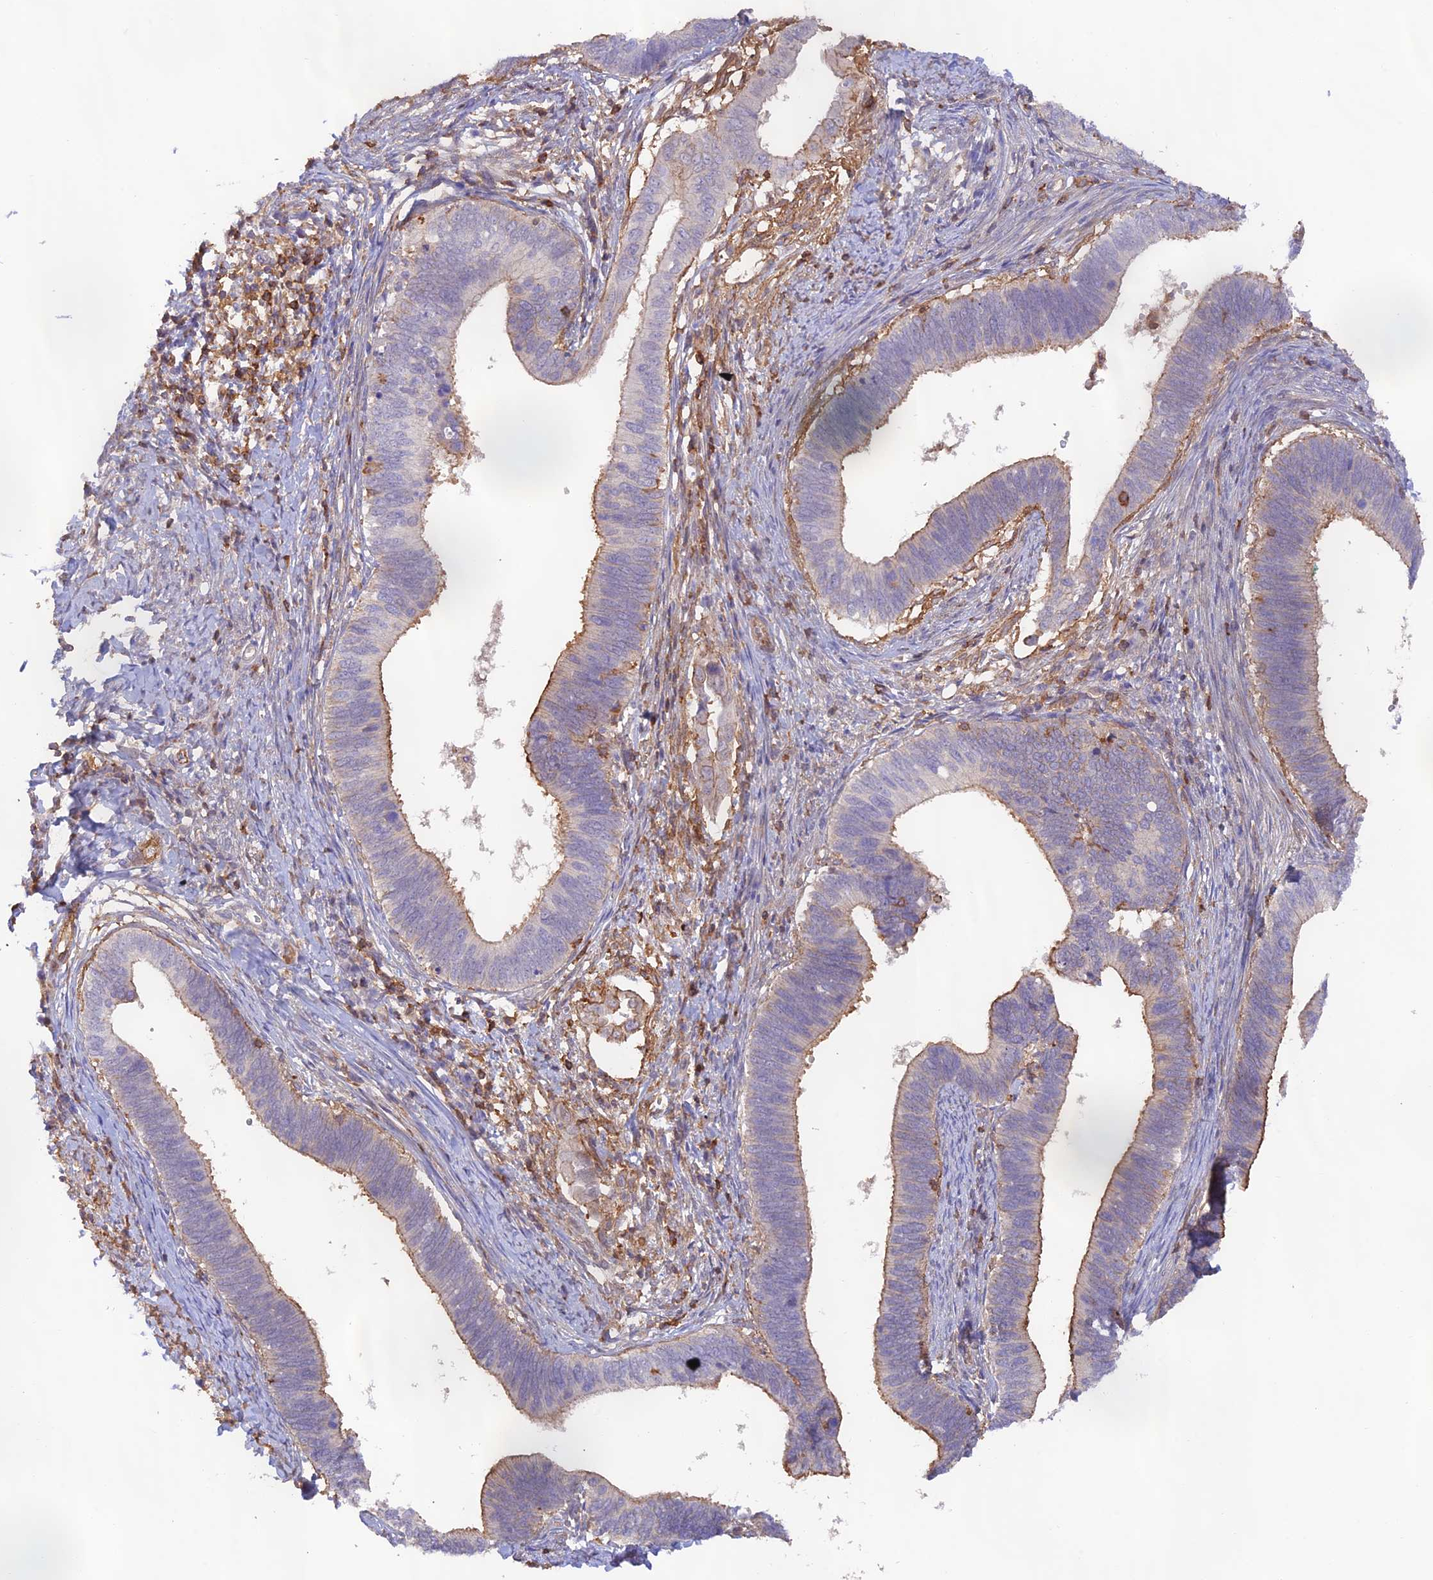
{"staining": {"intensity": "weak", "quantity": "<25%", "location": "cytoplasmic/membranous"}, "tissue": "cervical cancer", "cell_type": "Tumor cells", "image_type": "cancer", "snomed": [{"axis": "morphology", "description": "Adenocarcinoma, NOS"}, {"axis": "topography", "description": "Cervix"}], "caption": "Immunohistochemical staining of cervical cancer exhibits no significant expression in tumor cells.", "gene": "DENND1C", "patient": {"sex": "female", "age": 42}}